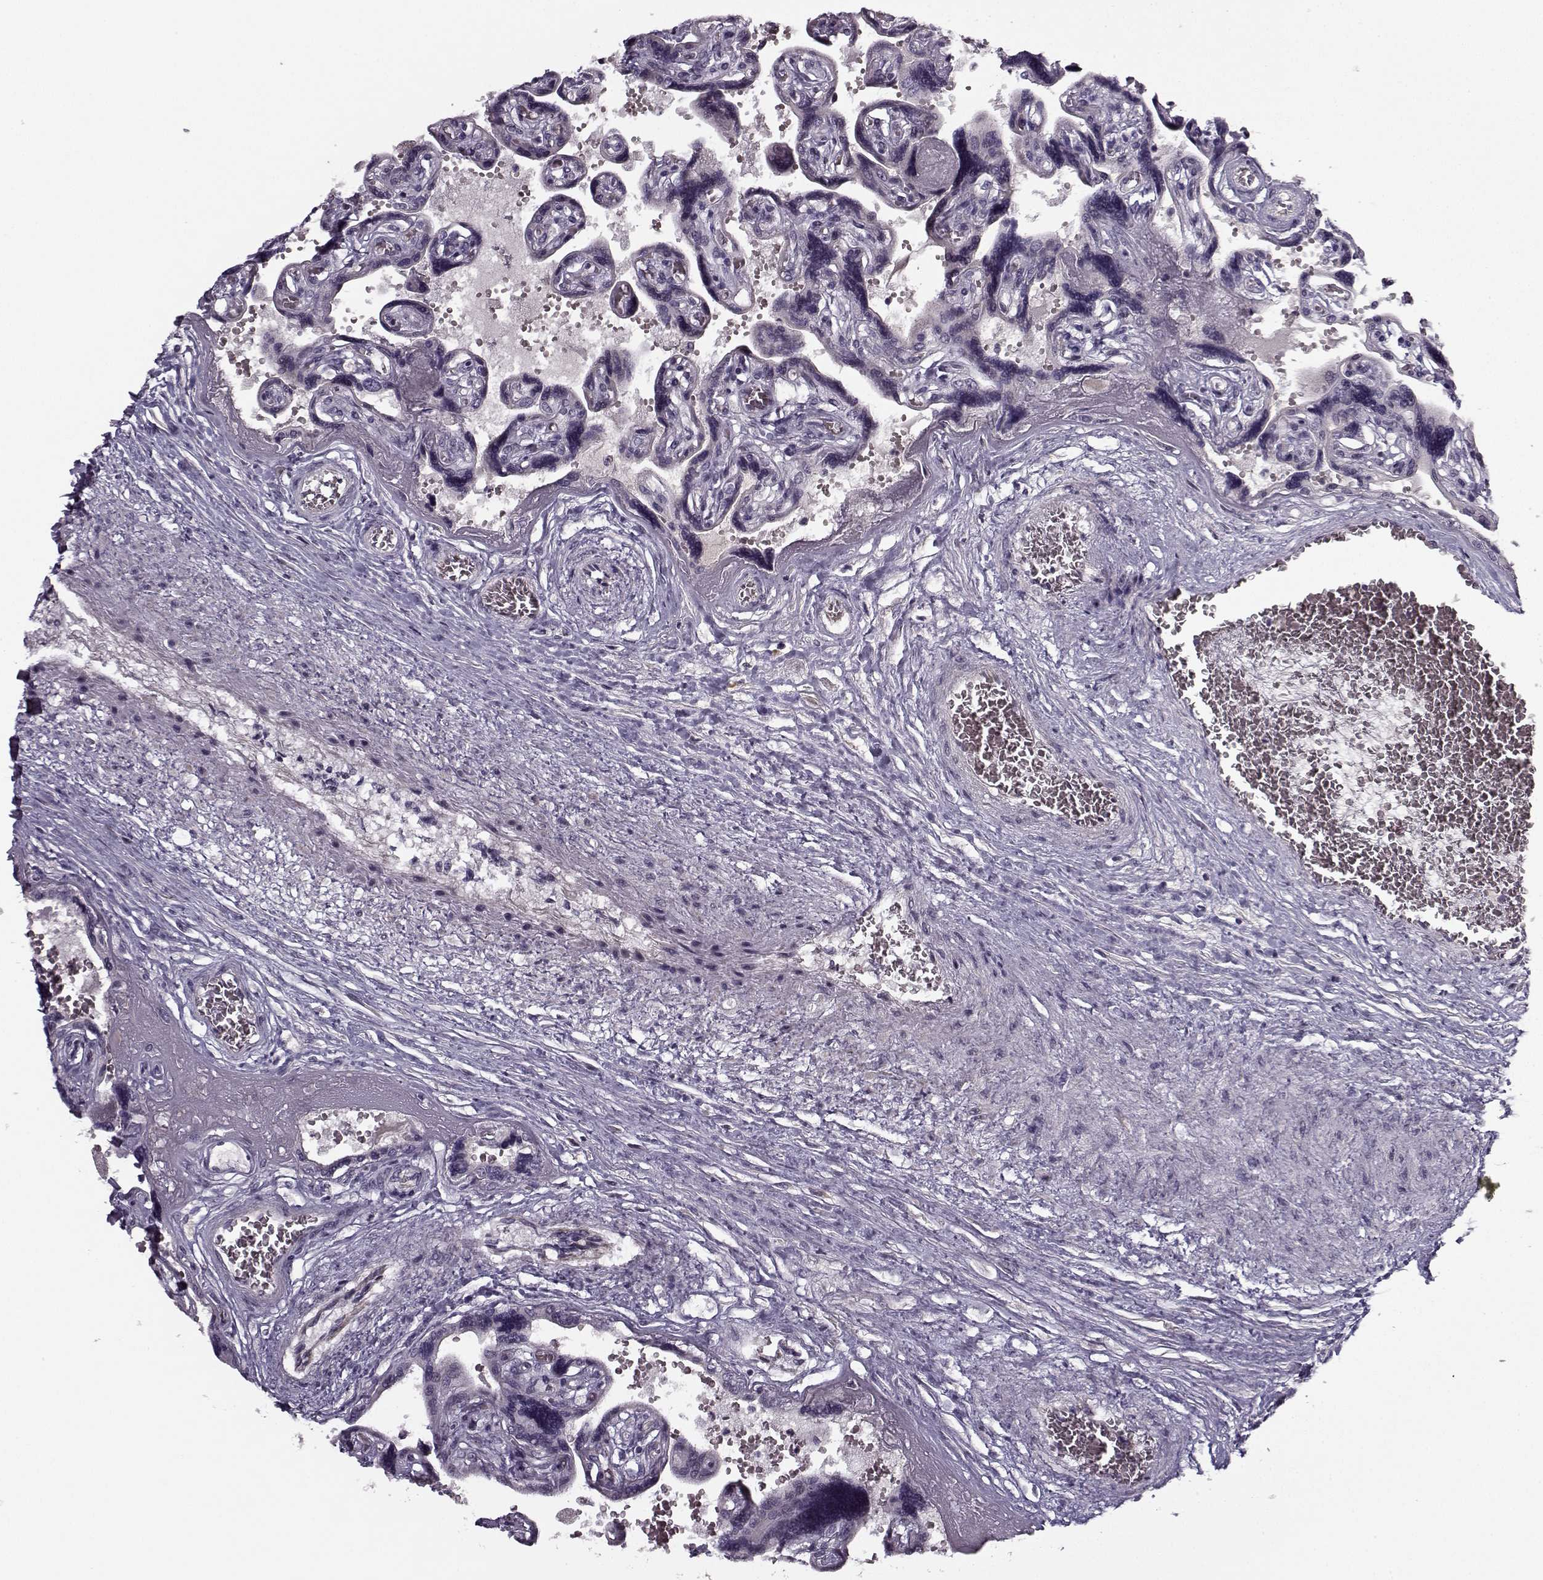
{"staining": {"intensity": "negative", "quantity": "none", "location": "none"}, "tissue": "placenta", "cell_type": "Decidual cells", "image_type": "normal", "snomed": [{"axis": "morphology", "description": "Normal tissue, NOS"}, {"axis": "topography", "description": "Placenta"}], "caption": "This is an immunohistochemistry photomicrograph of benign human placenta. There is no staining in decidual cells.", "gene": "KRT9", "patient": {"sex": "female", "age": 32}}